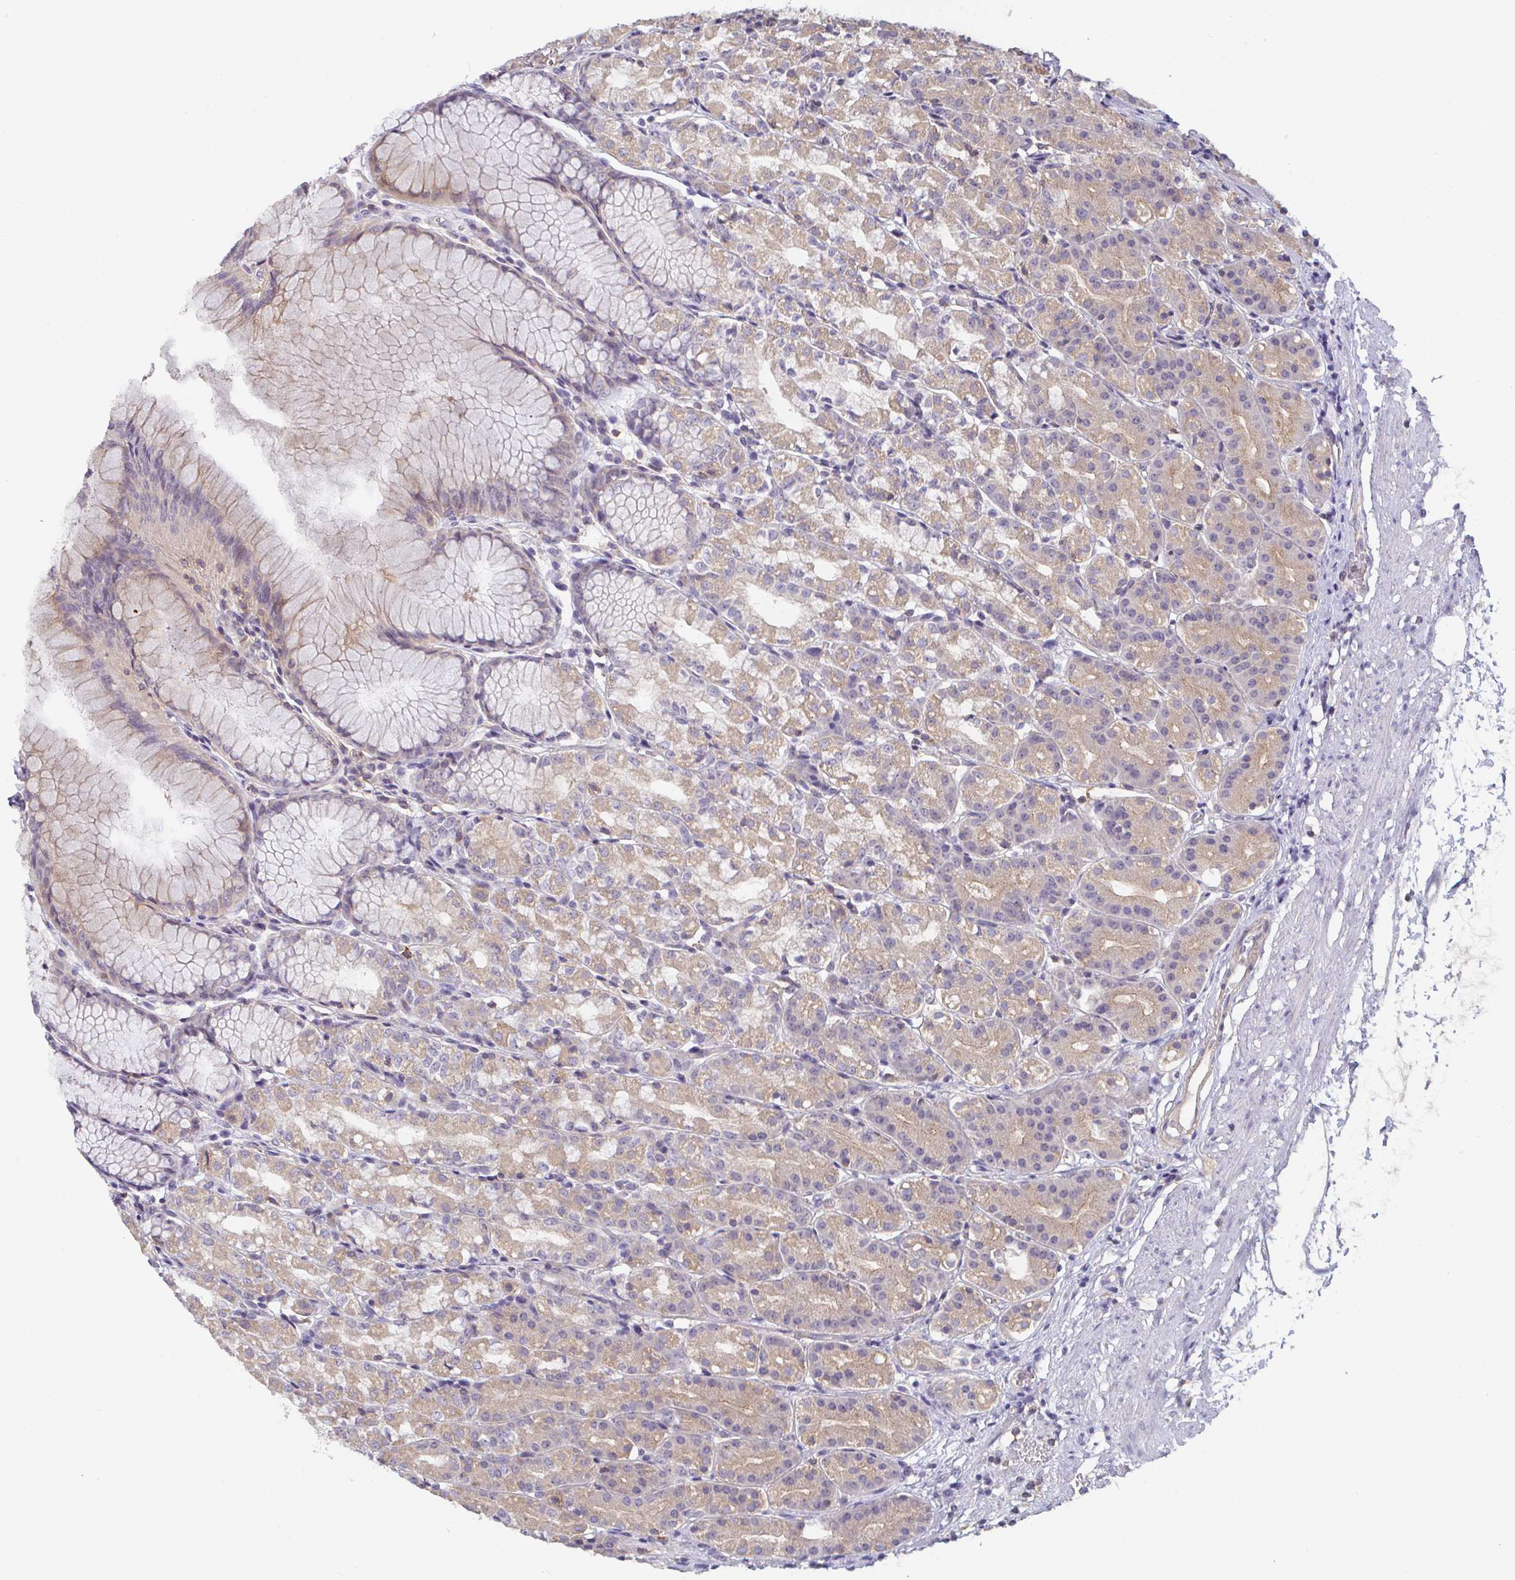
{"staining": {"intensity": "weak", "quantity": "25%-75%", "location": "cytoplasmic/membranous"}, "tissue": "stomach", "cell_type": "Glandular cells", "image_type": "normal", "snomed": [{"axis": "morphology", "description": "Normal tissue, NOS"}, {"axis": "topography", "description": "Stomach"}], "caption": "Protein analysis of normal stomach exhibits weak cytoplasmic/membranous expression in about 25%-75% of glandular cells. The protein is shown in brown color, while the nuclei are stained blue.", "gene": "CDH18", "patient": {"sex": "female", "age": 57}}